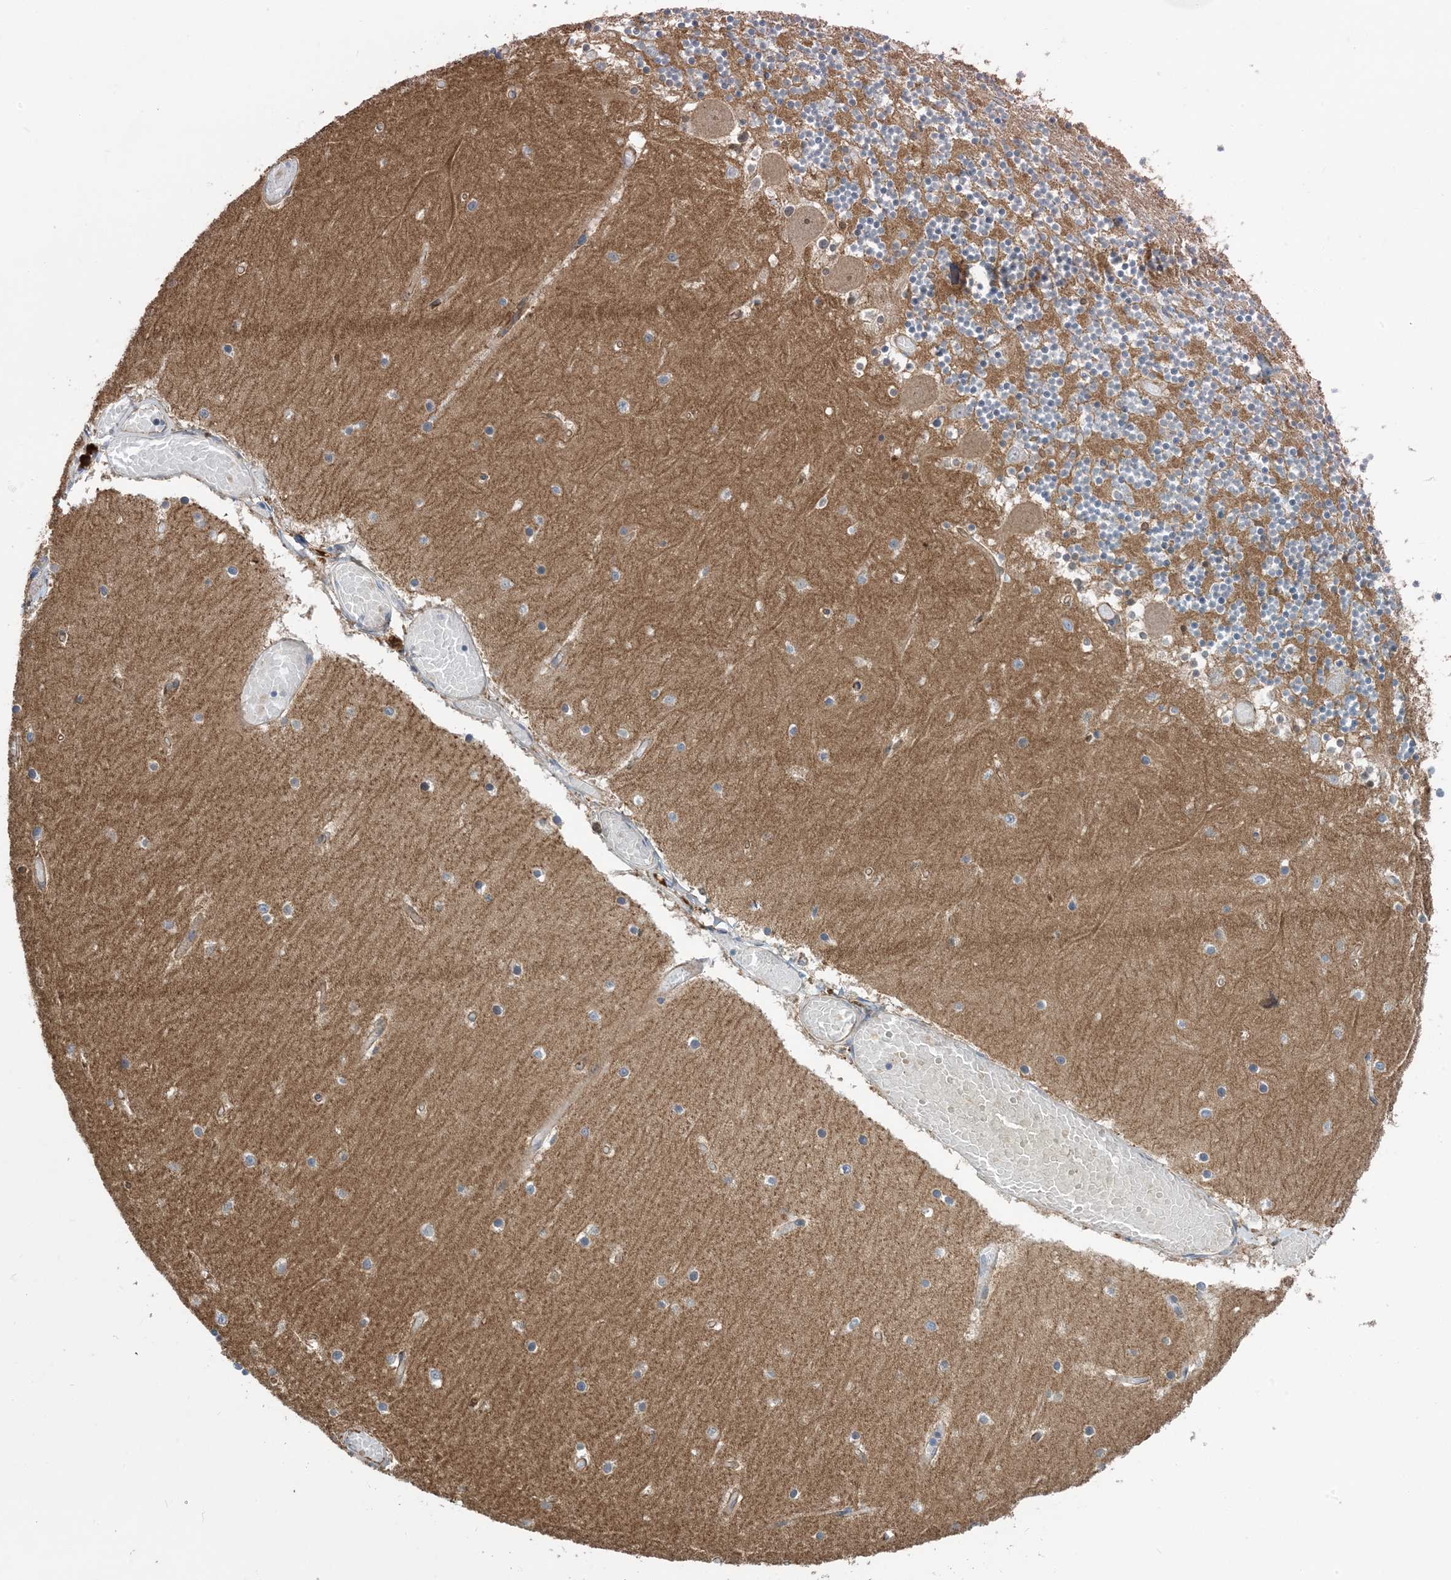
{"staining": {"intensity": "weak", "quantity": "<25%", "location": "cytoplasmic/membranous"}, "tissue": "cerebellum", "cell_type": "Cells in granular layer", "image_type": "normal", "snomed": [{"axis": "morphology", "description": "Normal tissue, NOS"}, {"axis": "topography", "description": "Cerebellum"}], "caption": "Human cerebellum stained for a protein using immunohistochemistry (IHC) exhibits no expression in cells in granular layer.", "gene": "AOC1", "patient": {"sex": "female", "age": 28}}